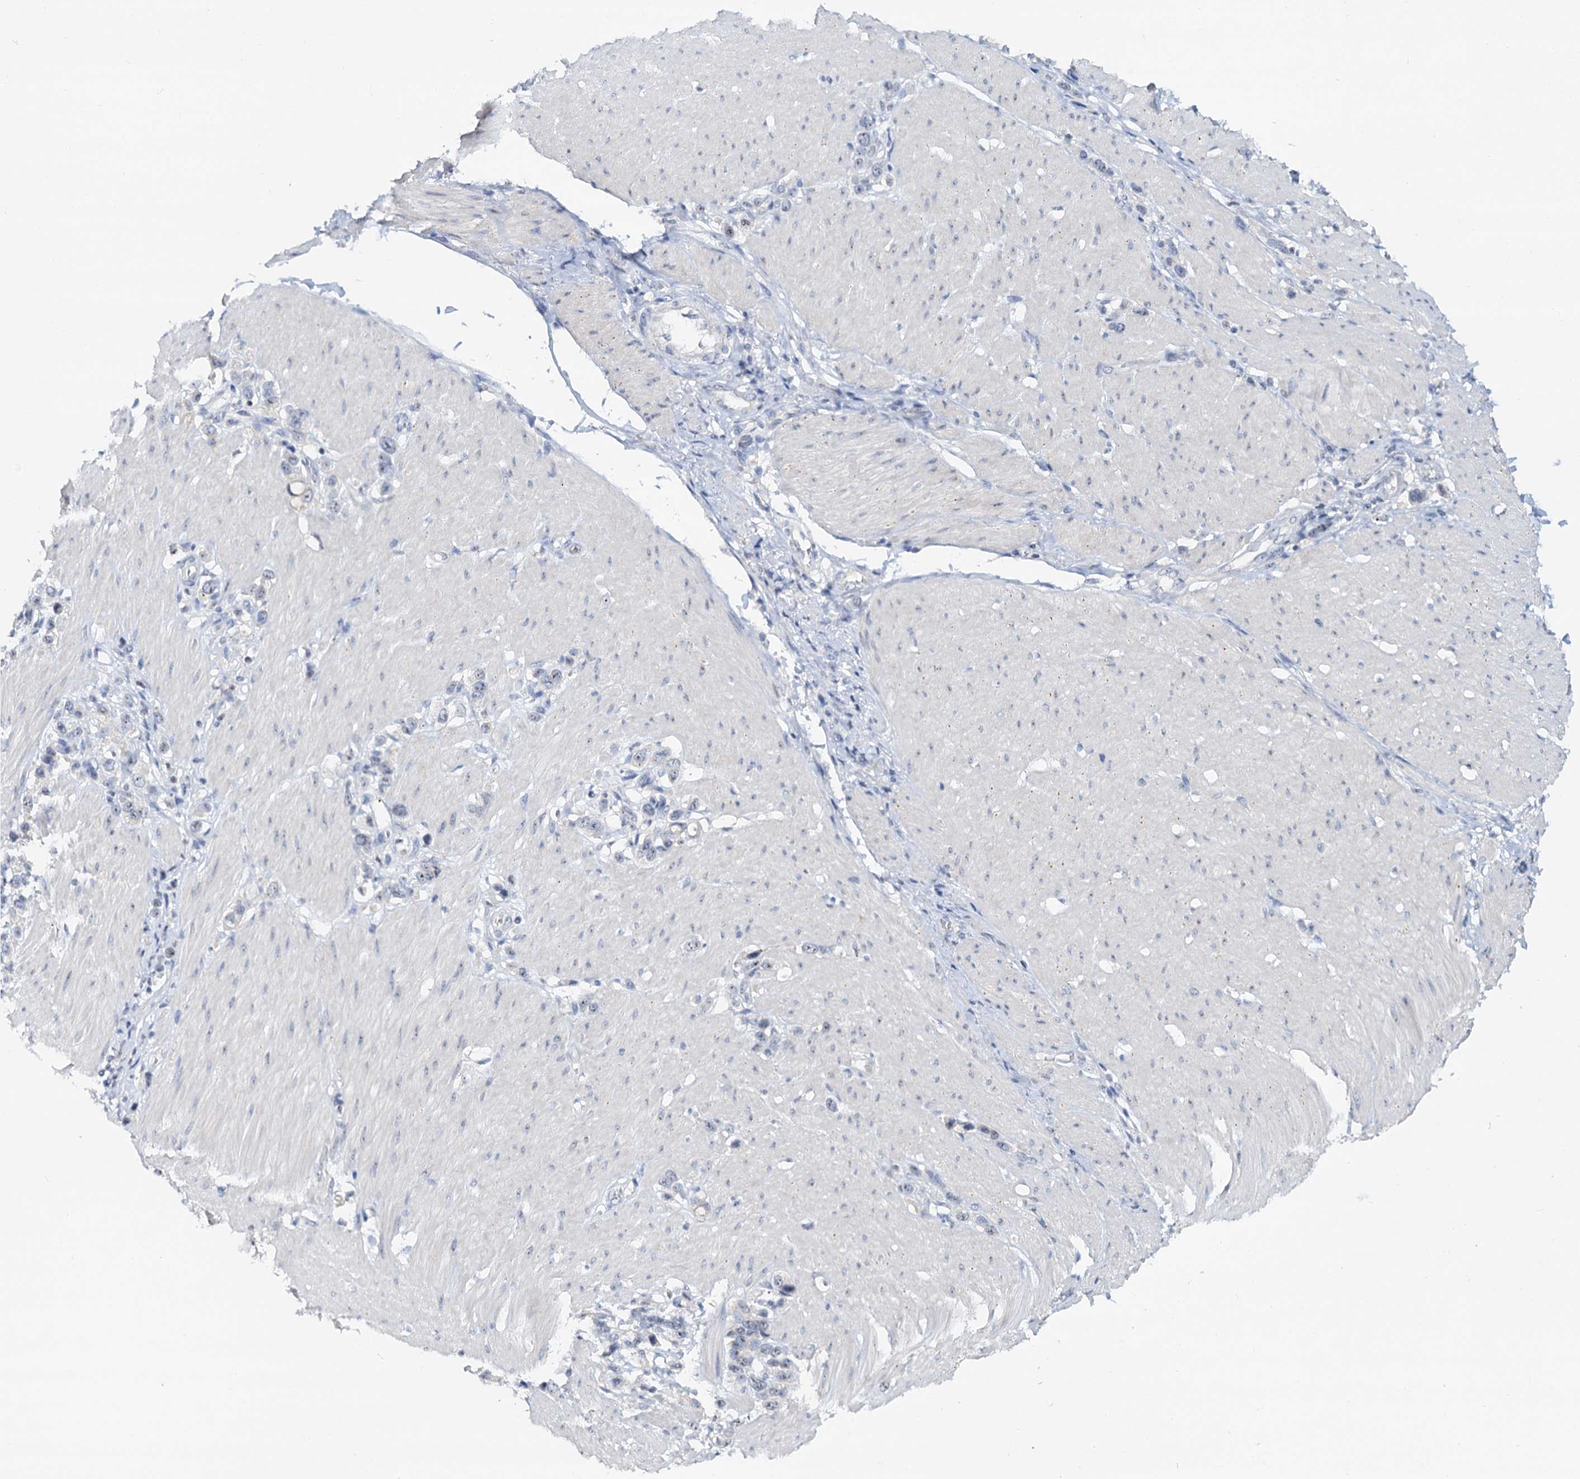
{"staining": {"intensity": "negative", "quantity": "none", "location": "none"}, "tissue": "stomach cancer", "cell_type": "Tumor cells", "image_type": "cancer", "snomed": [{"axis": "morphology", "description": "Normal tissue, NOS"}, {"axis": "morphology", "description": "Adenocarcinoma, NOS"}, {"axis": "topography", "description": "Stomach, upper"}, {"axis": "topography", "description": "Stomach"}], "caption": "IHC of stomach cancer (adenocarcinoma) reveals no expression in tumor cells.", "gene": "NOP2", "patient": {"sex": "female", "age": 65}}